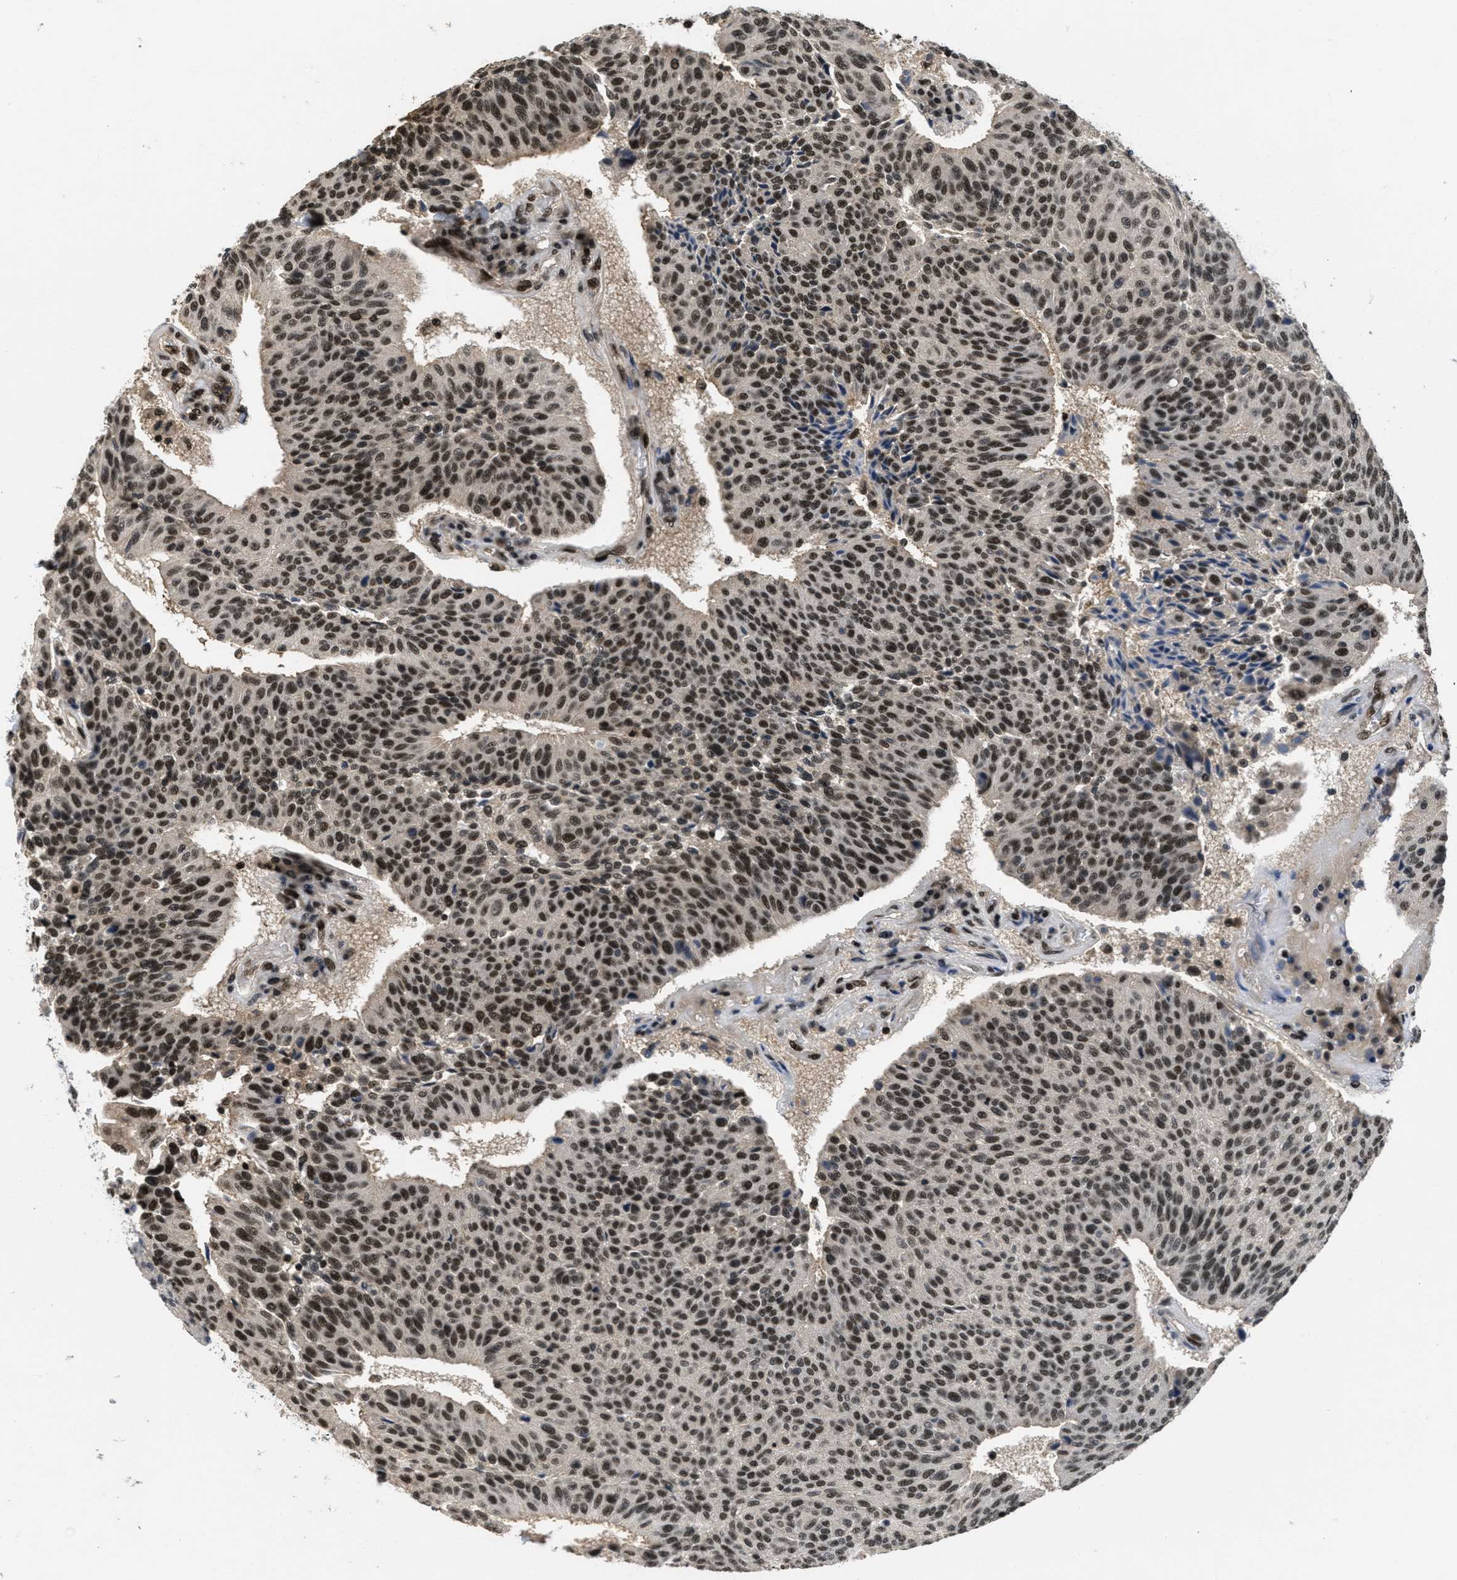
{"staining": {"intensity": "strong", "quantity": ">75%", "location": "nuclear"}, "tissue": "urothelial cancer", "cell_type": "Tumor cells", "image_type": "cancer", "snomed": [{"axis": "morphology", "description": "Urothelial carcinoma, High grade"}, {"axis": "topography", "description": "Urinary bladder"}], "caption": "Urothelial cancer stained for a protein (brown) displays strong nuclear positive expression in approximately >75% of tumor cells.", "gene": "CUL4B", "patient": {"sex": "male", "age": 66}}